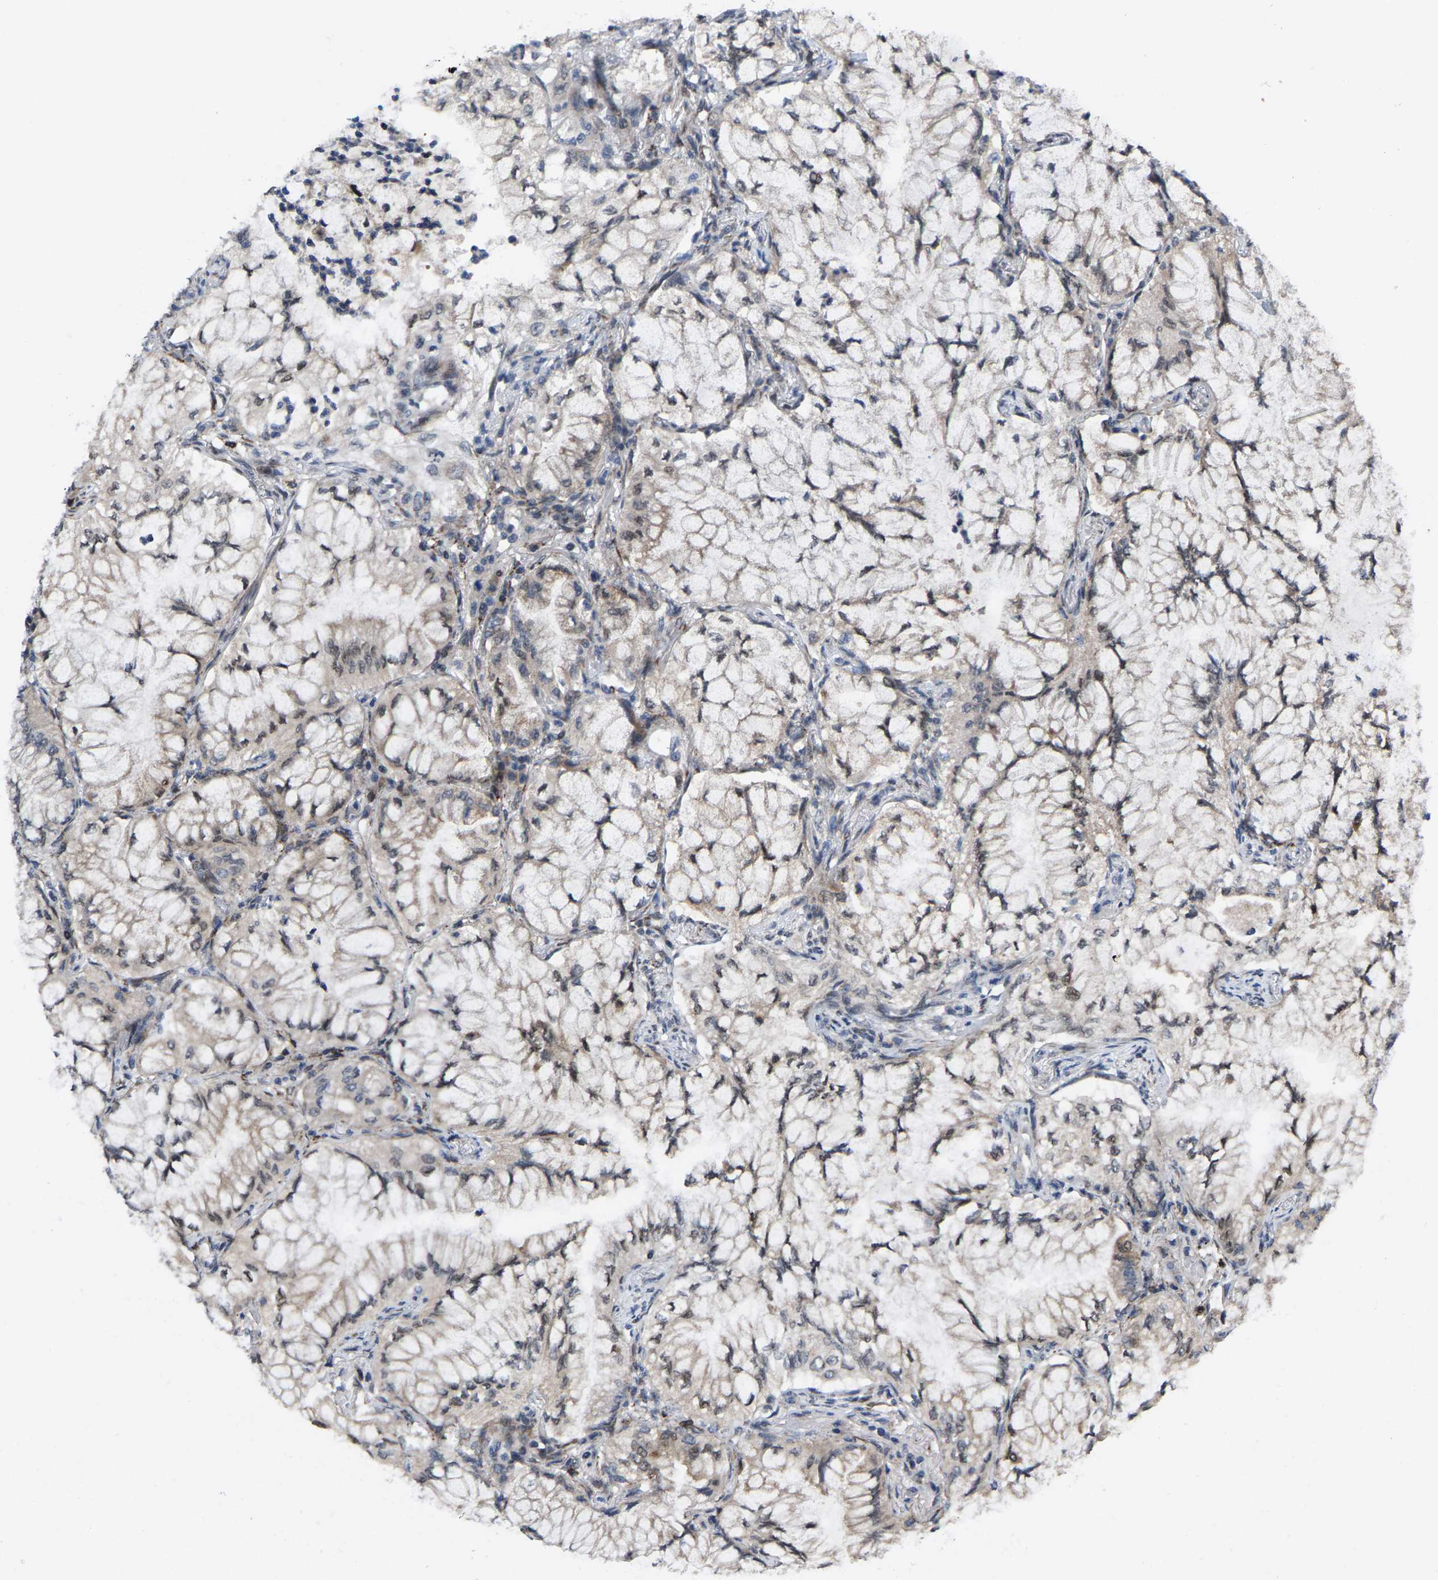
{"staining": {"intensity": "moderate", "quantity": "<25%", "location": "cytoplasmic/membranous"}, "tissue": "lung cancer", "cell_type": "Tumor cells", "image_type": "cancer", "snomed": [{"axis": "morphology", "description": "Adenocarcinoma, NOS"}, {"axis": "topography", "description": "Lung"}], "caption": "A brown stain labels moderate cytoplasmic/membranous expression of a protein in lung cancer tumor cells. The protein is stained brown, and the nuclei are stained in blue (DAB (3,3'-diaminobenzidine) IHC with brightfield microscopy, high magnification).", "gene": "TDRKH", "patient": {"sex": "female", "age": 70}}